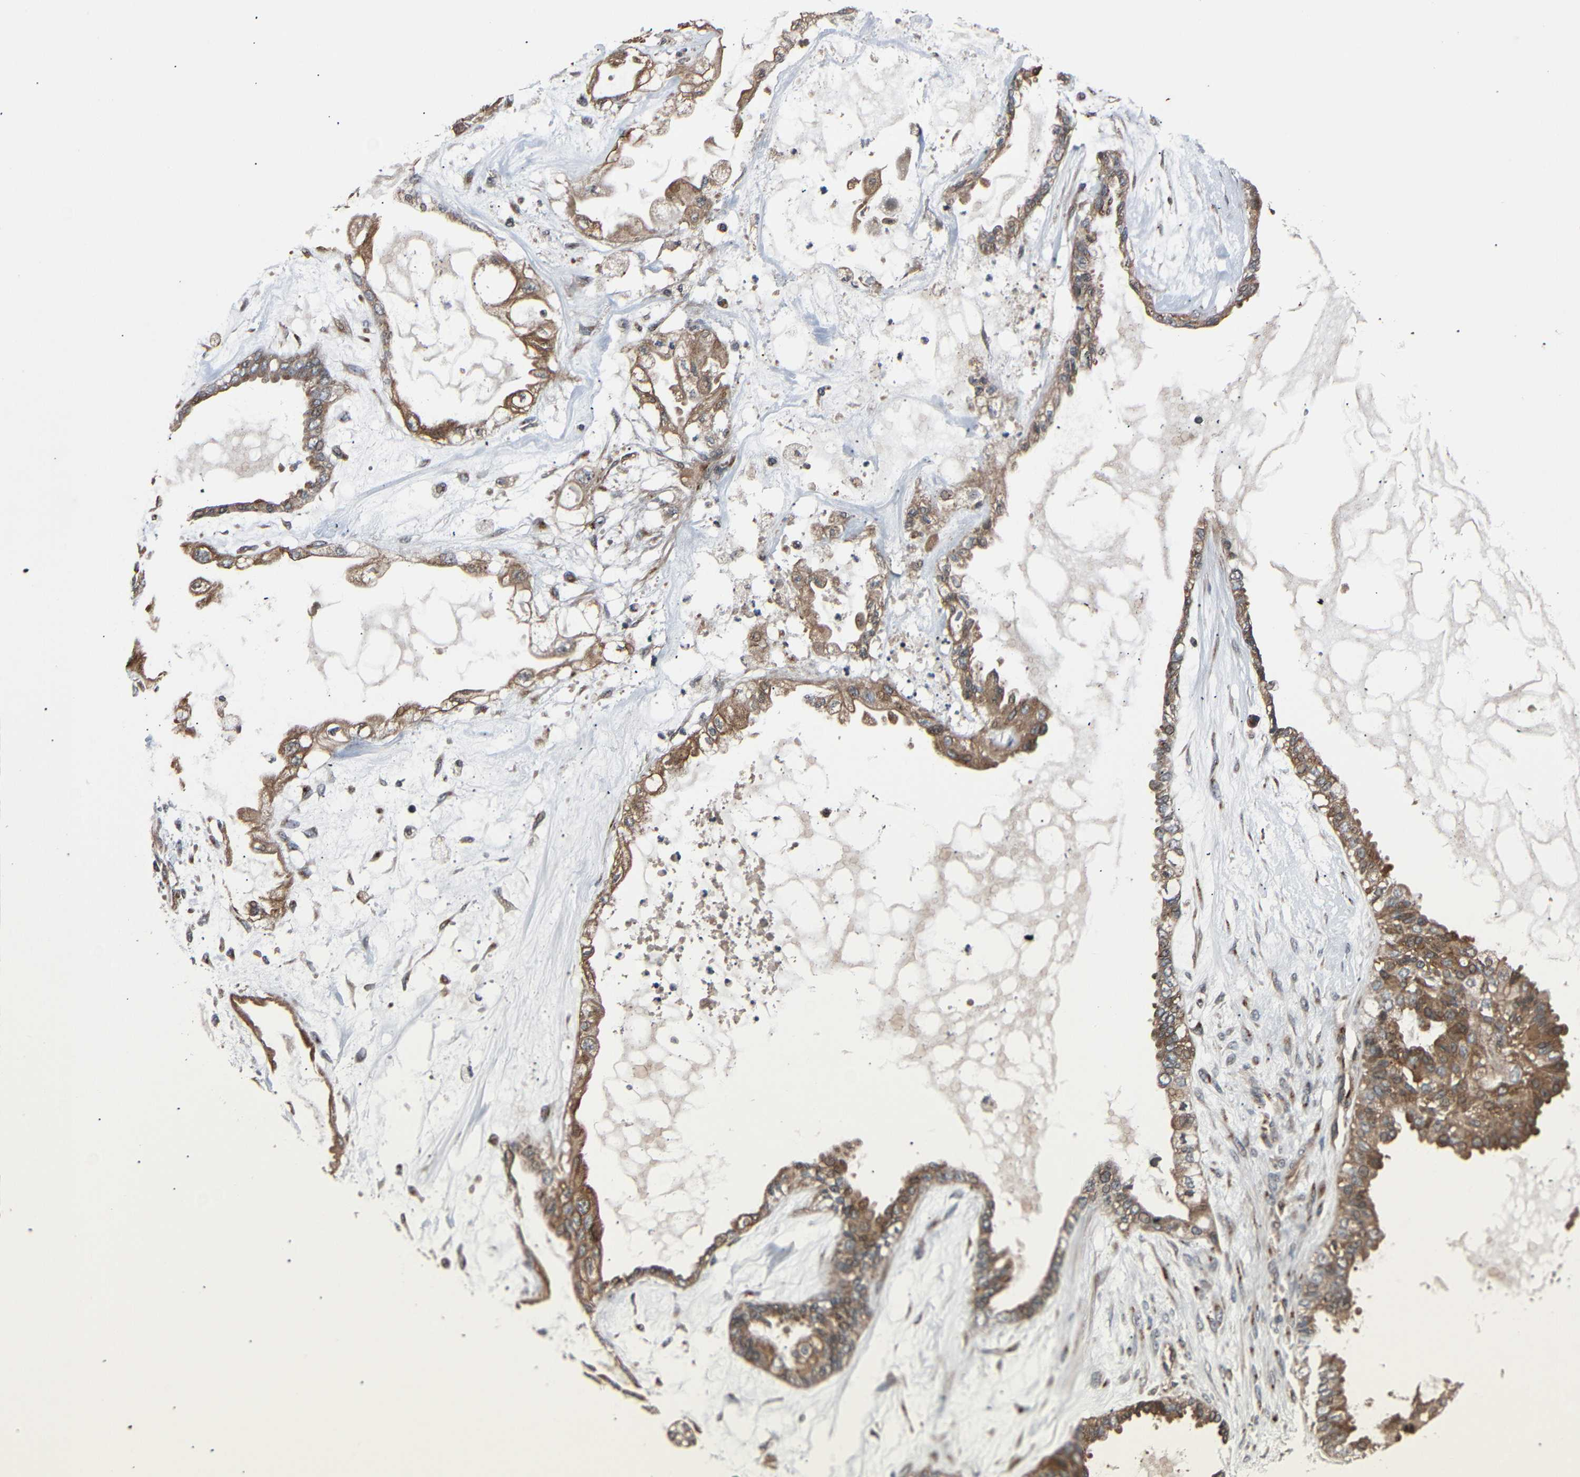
{"staining": {"intensity": "moderate", "quantity": ">75%", "location": "cytoplasmic/membranous"}, "tissue": "ovarian cancer", "cell_type": "Tumor cells", "image_type": "cancer", "snomed": [{"axis": "morphology", "description": "Carcinoma, NOS"}, {"axis": "morphology", "description": "Carcinoma, endometroid"}, {"axis": "topography", "description": "Ovary"}], "caption": "Human ovarian cancer stained with a protein marker reveals moderate staining in tumor cells.", "gene": "AKAP9", "patient": {"sex": "female", "age": 50}}